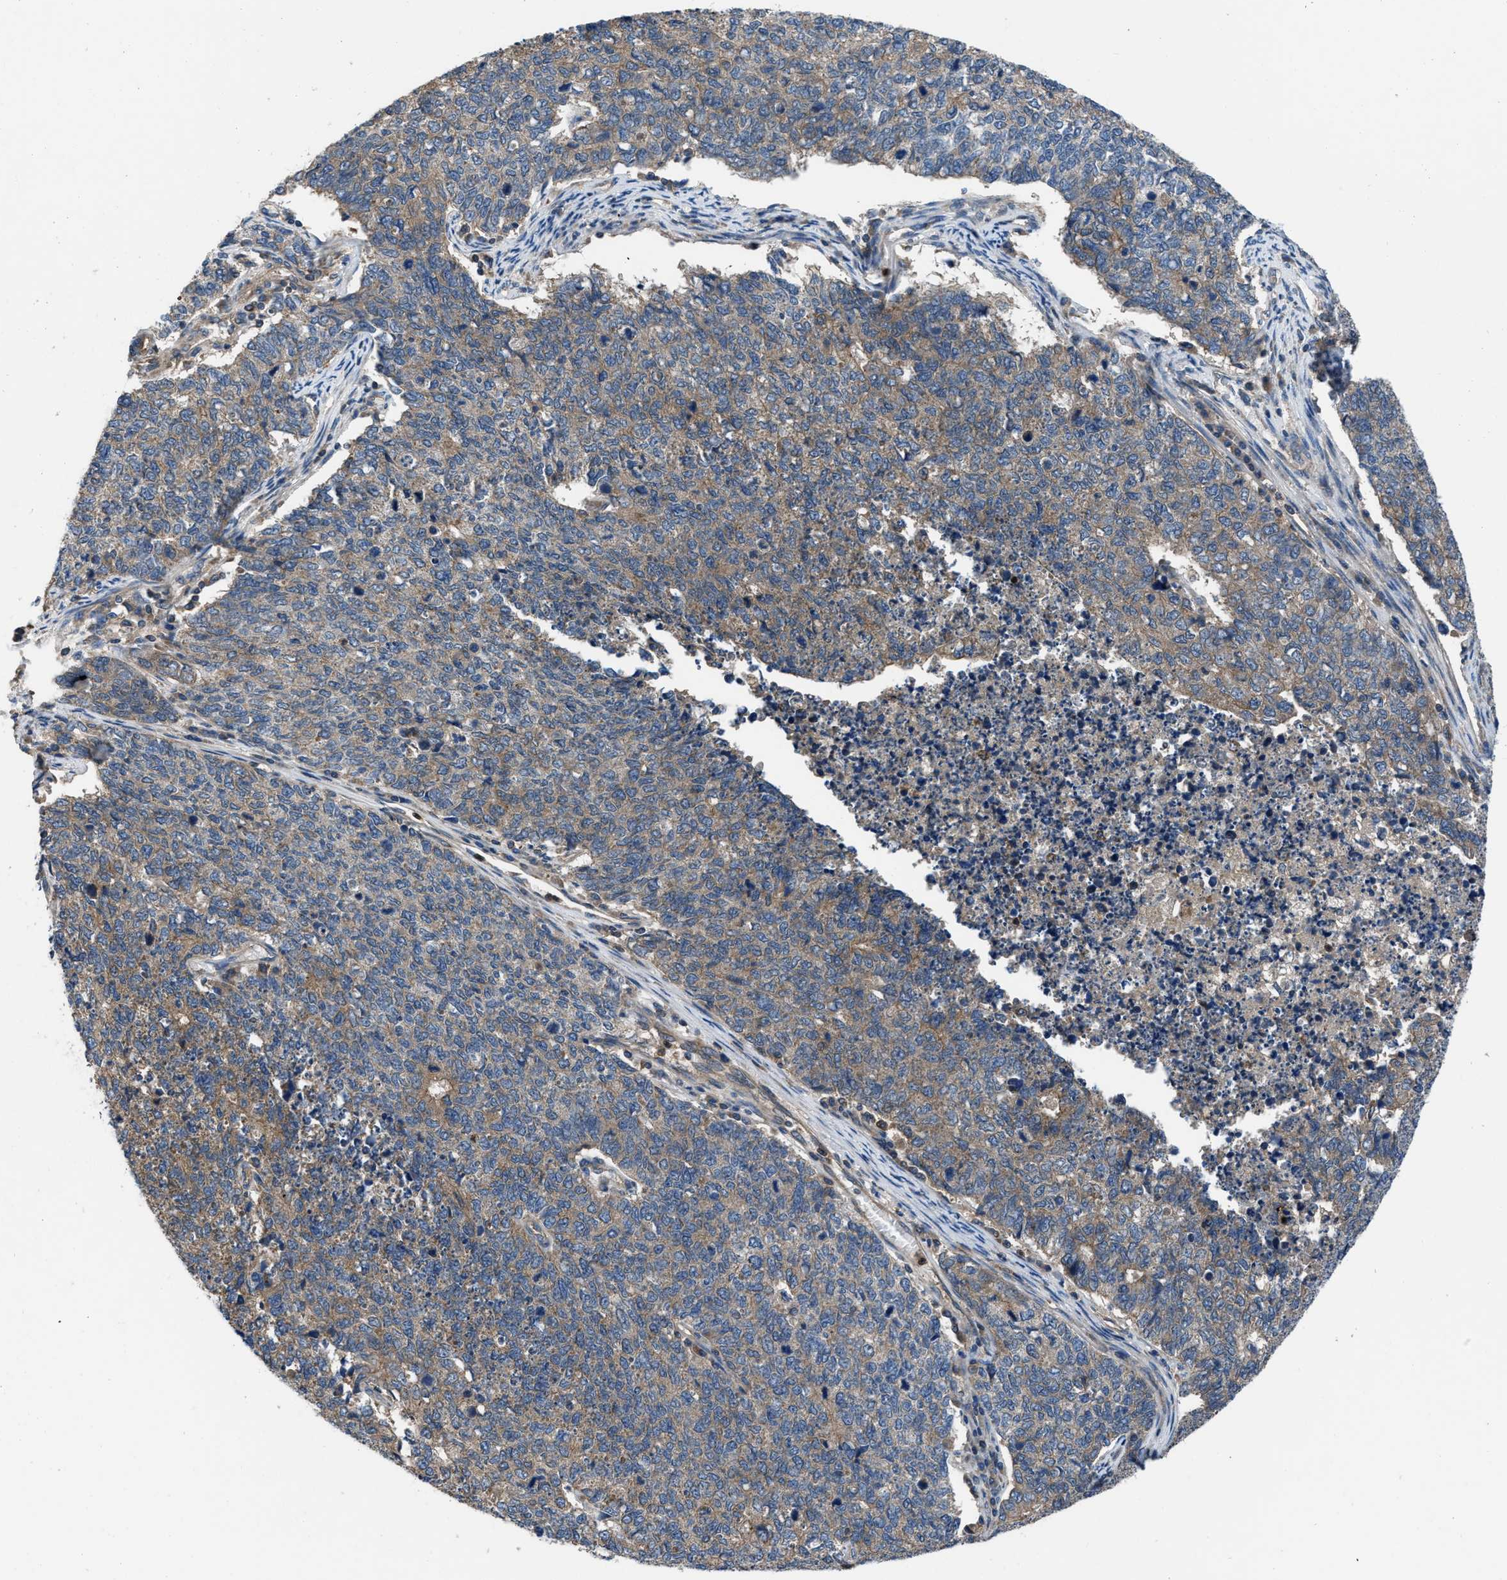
{"staining": {"intensity": "weak", "quantity": ">75%", "location": "cytoplasmic/membranous"}, "tissue": "cervical cancer", "cell_type": "Tumor cells", "image_type": "cancer", "snomed": [{"axis": "morphology", "description": "Squamous cell carcinoma, NOS"}, {"axis": "topography", "description": "Cervix"}], "caption": "Immunohistochemical staining of human squamous cell carcinoma (cervical) reveals weak cytoplasmic/membranous protein expression in about >75% of tumor cells. (IHC, brightfield microscopy, high magnification).", "gene": "USP25", "patient": {"sex": "female", "age": 63}}